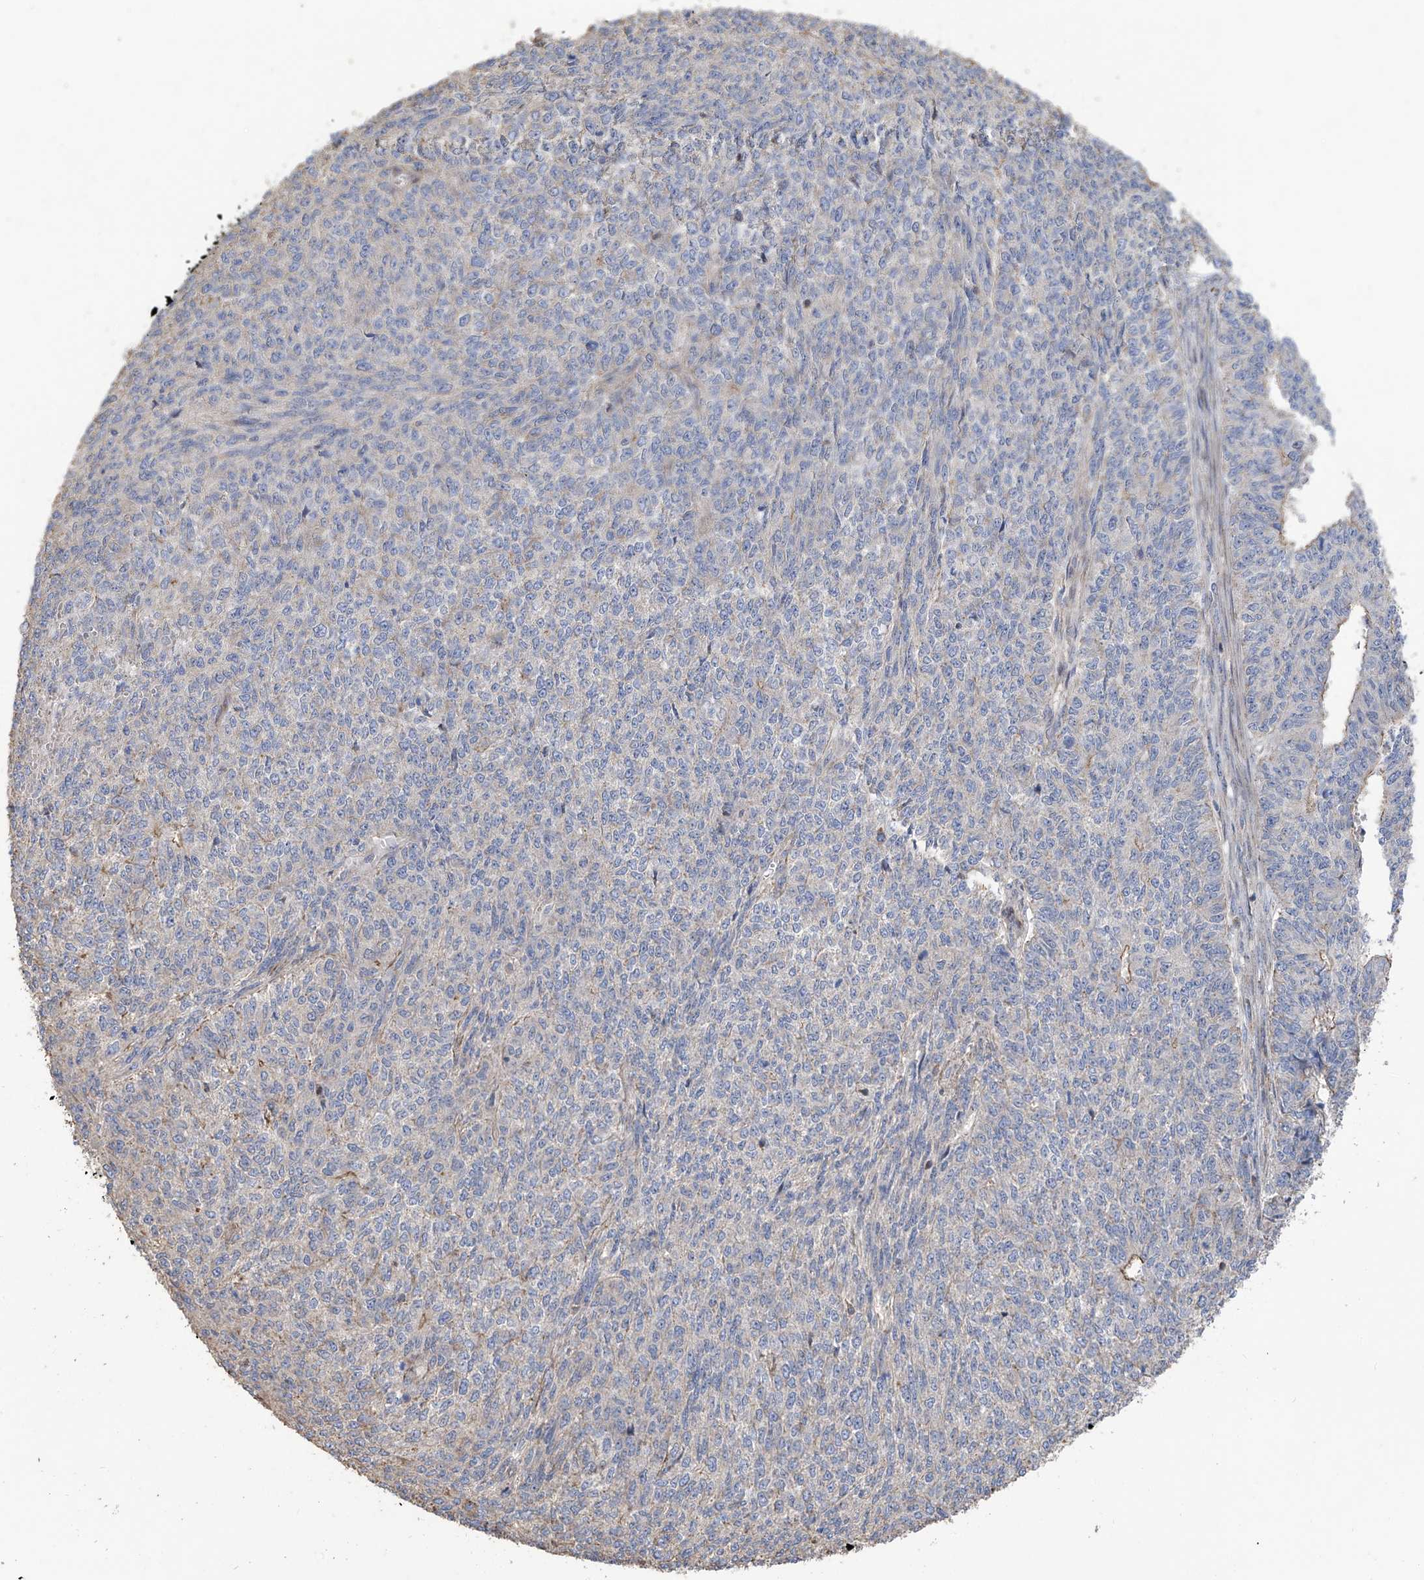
{"staining": {"intensity": "weak", "quantity": "<25%", "location": "cytoplasmic/membranous"}, "tissue": "endometrial cancer", "cell_type": "Tumor cells", "image_type": "cancer", "snomed": [{"axis": "morphology", "description": "Adenocarcinoma, NOS"}, {"axis": "topography", "description": "Endometrium"}], "caption": "High power microscopy image of an IHC micrograph of adenocarcinoma (endometrial), revealing no significant positivity in tumor cells. (IHC, brightfield microscopy, high magnification).", "gene": "SLC43A3", "patient": {"sex": "female", "age": 32}}